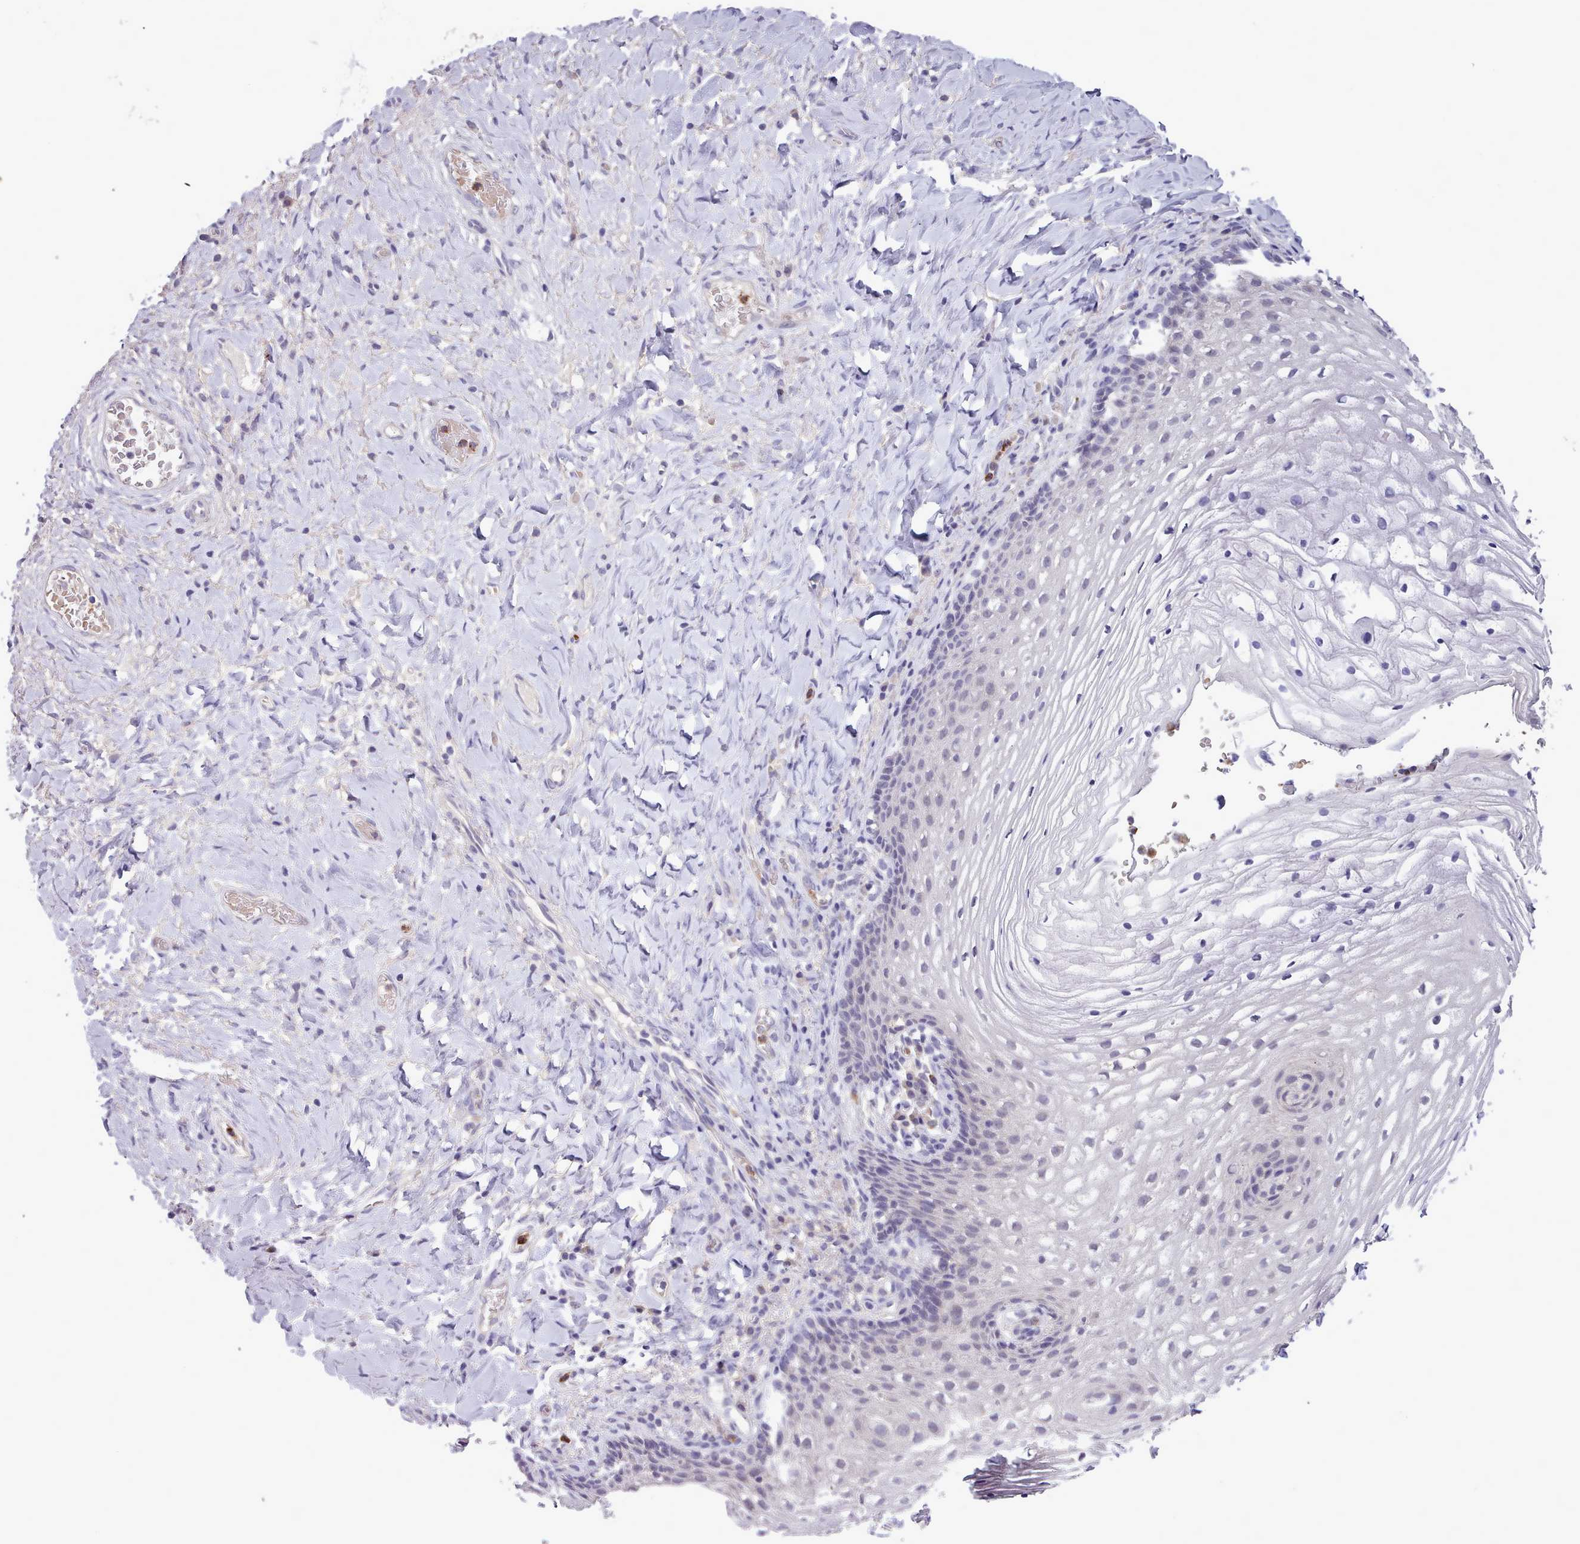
{"staining": {"intensity": "negative", "quantity": "none", "location": "none"}, "tissue": "vagina", "cell_type": "Squamous epithelial cells", "image_type": "normal", "snomed": [{"axis": "morphology", "description": "Normal tissue, NOS"}, {"axis": "topography", "description": "Vagina"}], "caption": "A micrograph of vagina stained for a protein exhibits no brown staining in squamous epithelial cells.", "gene": "KCTD16", "patient": {"sex": "female", "age": 60}}